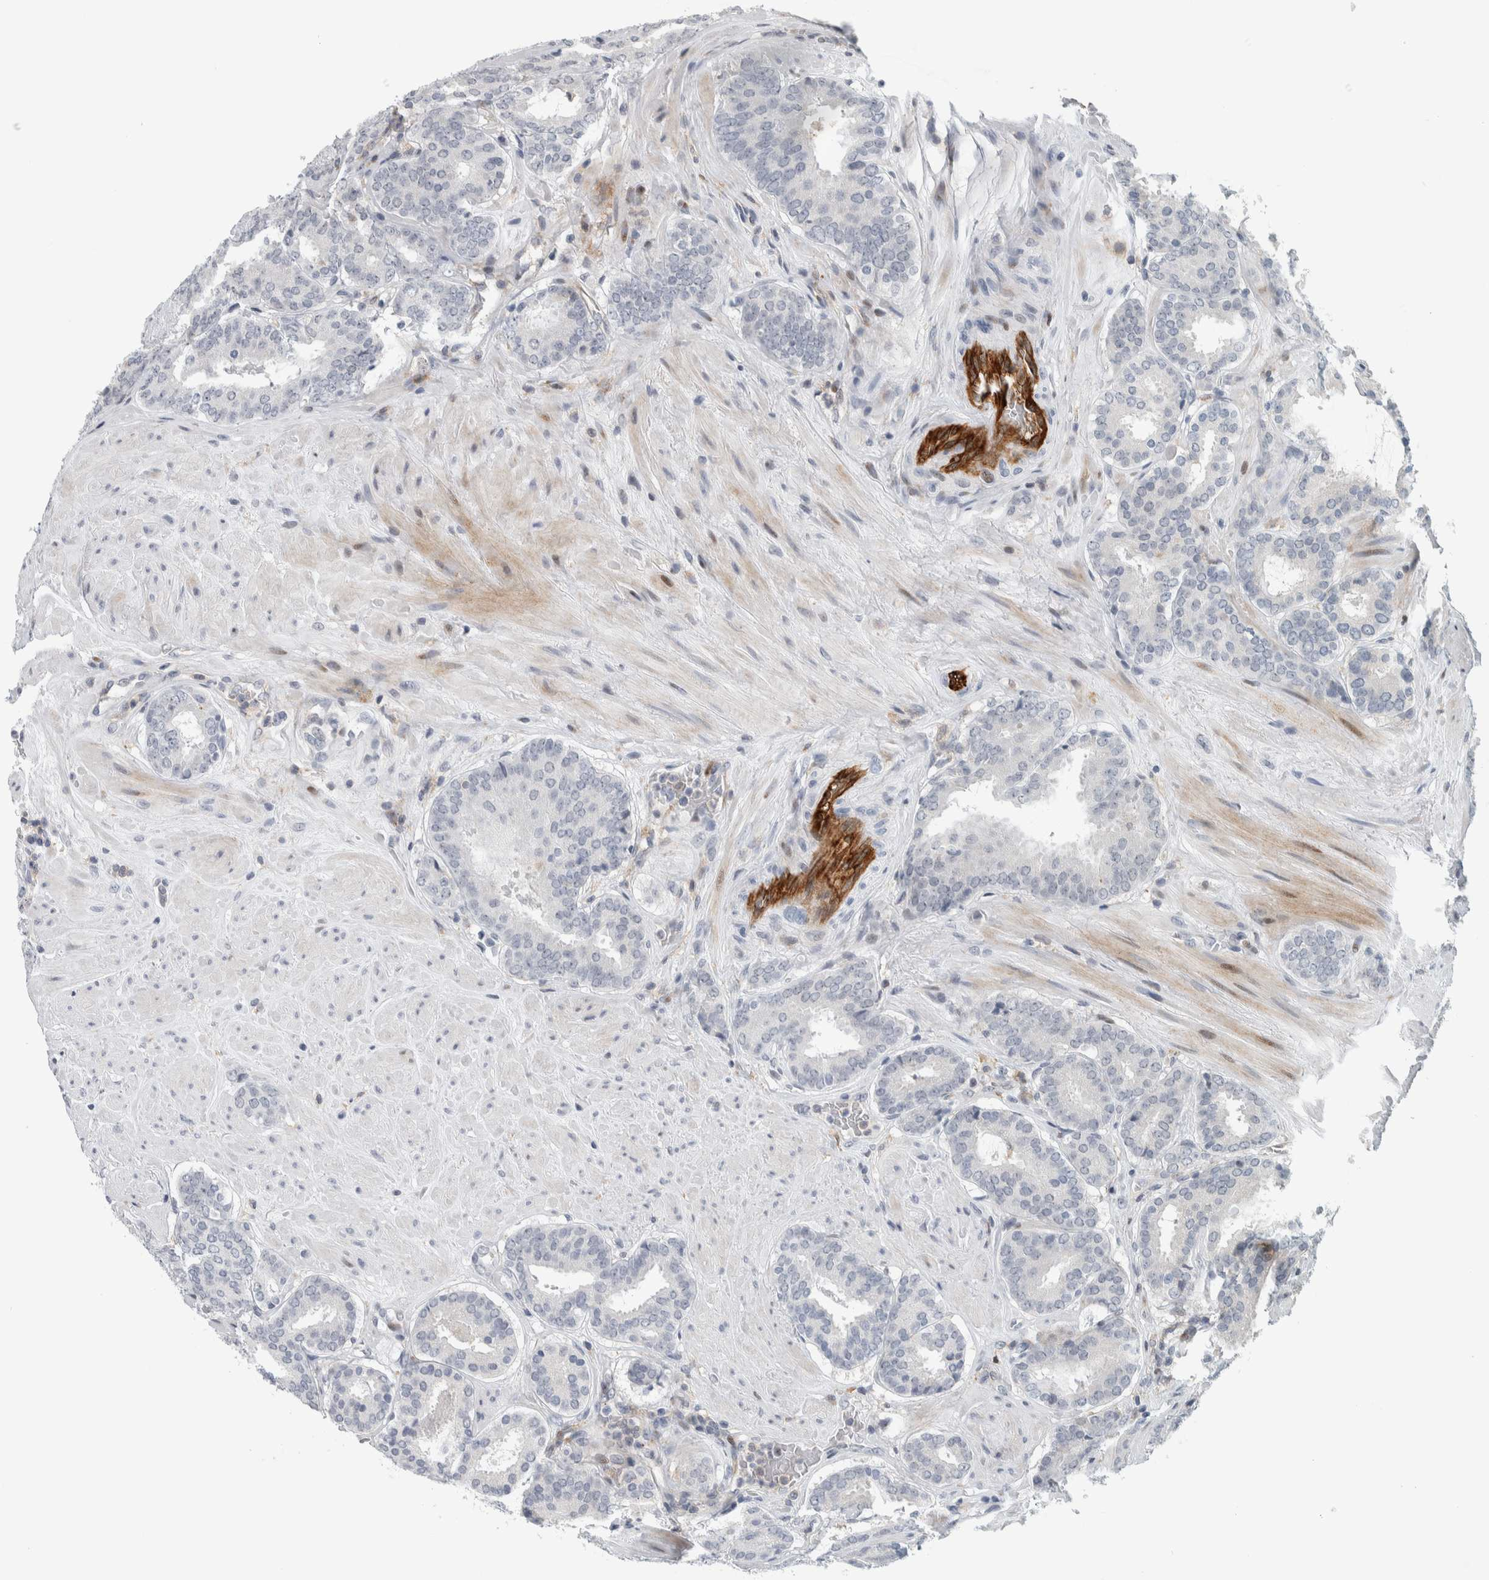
{"staining": {"intensity": "negative", "quantity": "none", "location": "none"}, "tissue": "prostate cancer", "cell_type": "Tumor cells", "image_type": "cancer", "snomed": [{"axis": "morphology", "description": "Adenocarcinoma, Low grade"}, {"axis": "topography", "description": "Prostate"}], "caption": "Prostate cancer (adenocarcinoma (low-grade)) was stained to show a protein in brown. There is no significant positivity in tumor cells. The staining is performed using DAB (3,3'-diaminobenzidine) brown chromogen with nuclei counter-stained in using hematoxylin.", "gene": "MSL1", "patient": {"sex": "male", "age": 69}}